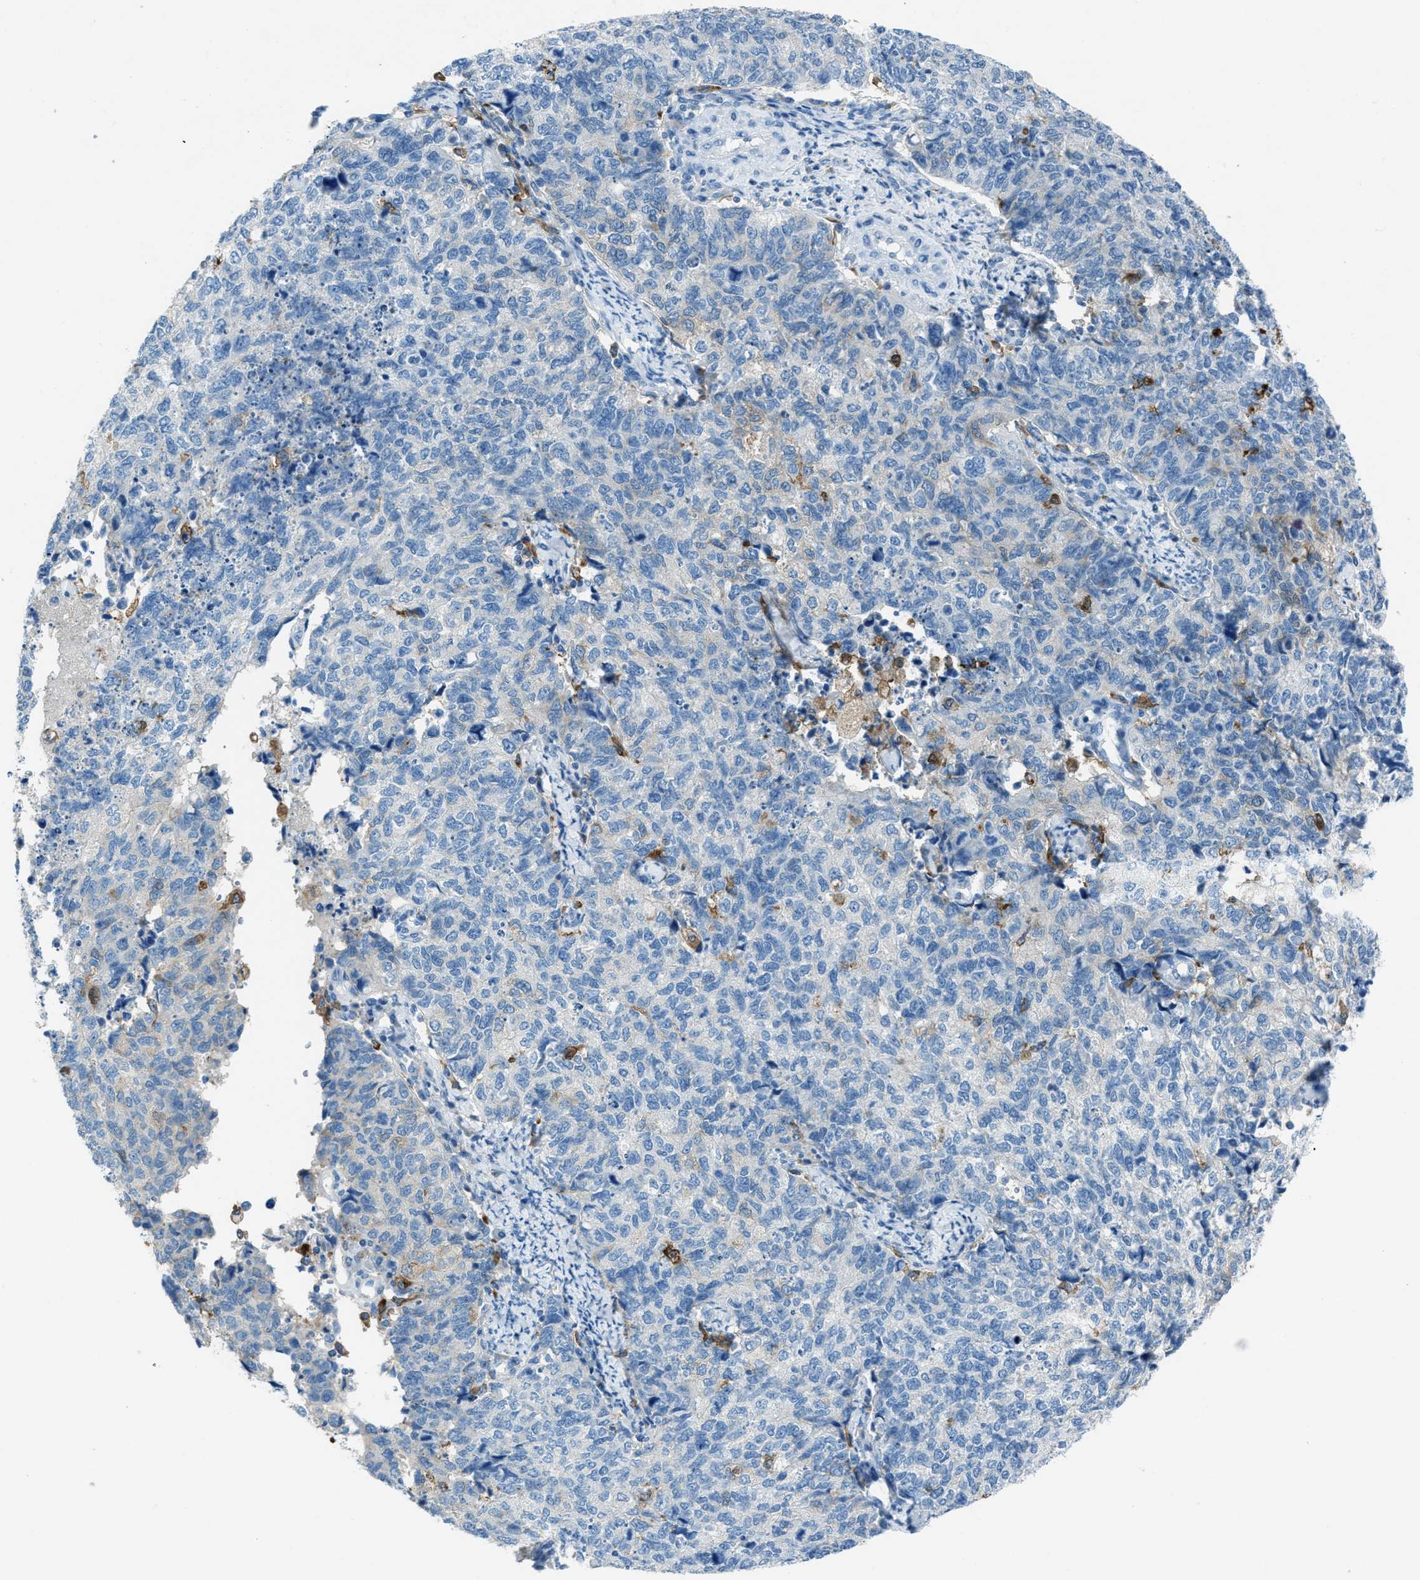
{"staining": {"intensity": "negative", "quantity": "none", "location": "none"}, "tissue": "cervical cancer", "cell_type": "Tumor cells", "image_type": "cancer", "snomed": [{"axis": "morphology", "description": "Squamous cell carcinoma, NOS"}, {"axis": "topography", "description": "Cervix"}], "caption": "Tumor cells show no significant protein staining in cervical cancer.", "gene": "MATCAP2", "patient": {"sex": "female", "age": 63}}